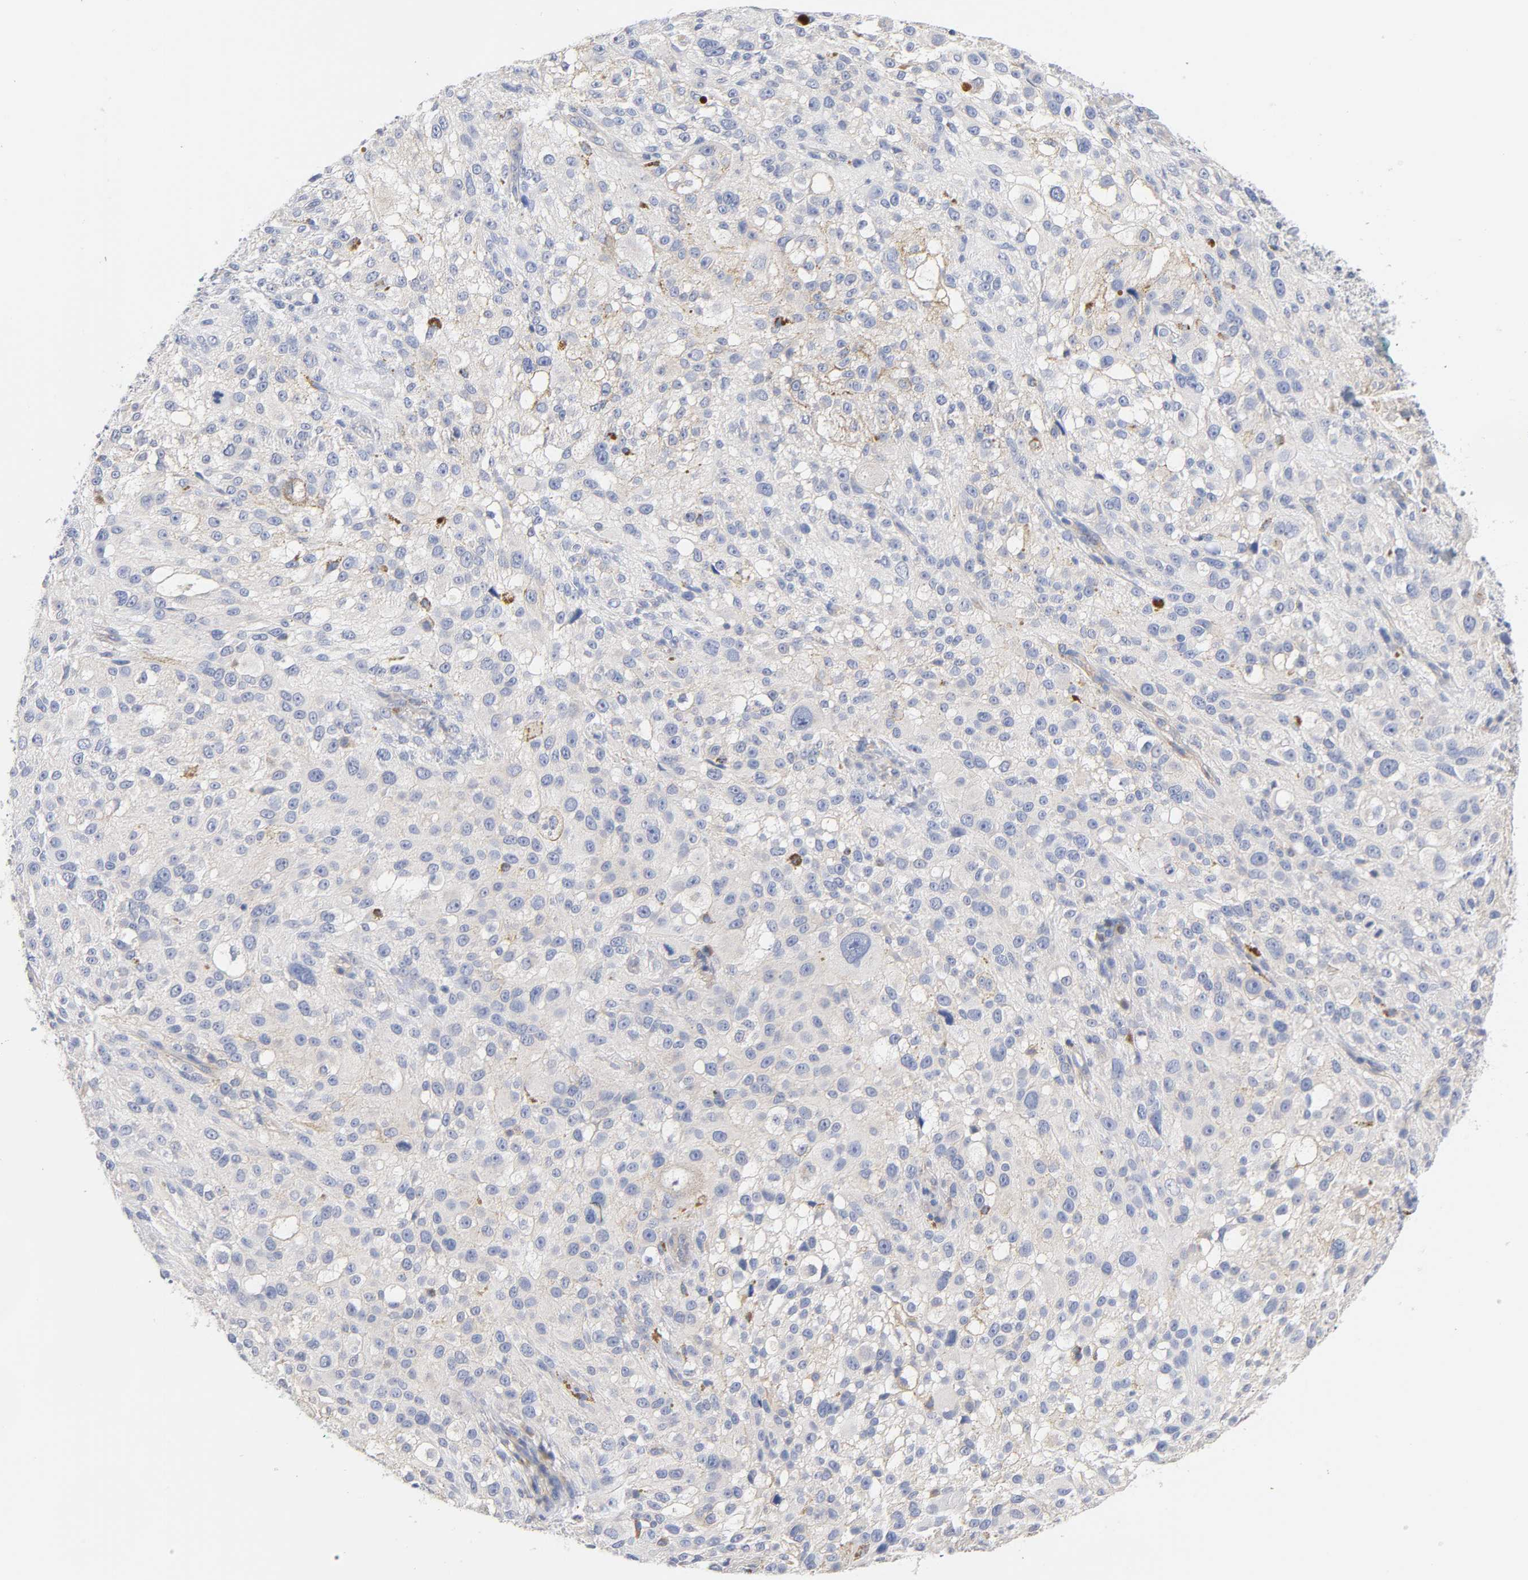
{"staining": {"intensity": "negative", "quantity": "none", "location": "none"}, "tissue": "melanoma", "cell_type": "Tumor cells", "image_type": "cancer", "snomed": [{"axis": "morphology", "description": "Necrosis, NOS"}, {"axis": "morphology", "description": "Malignant melanoma, NOS"}, {"axis": "topography", "description": "Skin"}], "caption": "An image of human melanoma is negative for staining in tumor cells.", "gene": "MALT1", "patient": {"sex": "female", "age": 87}}